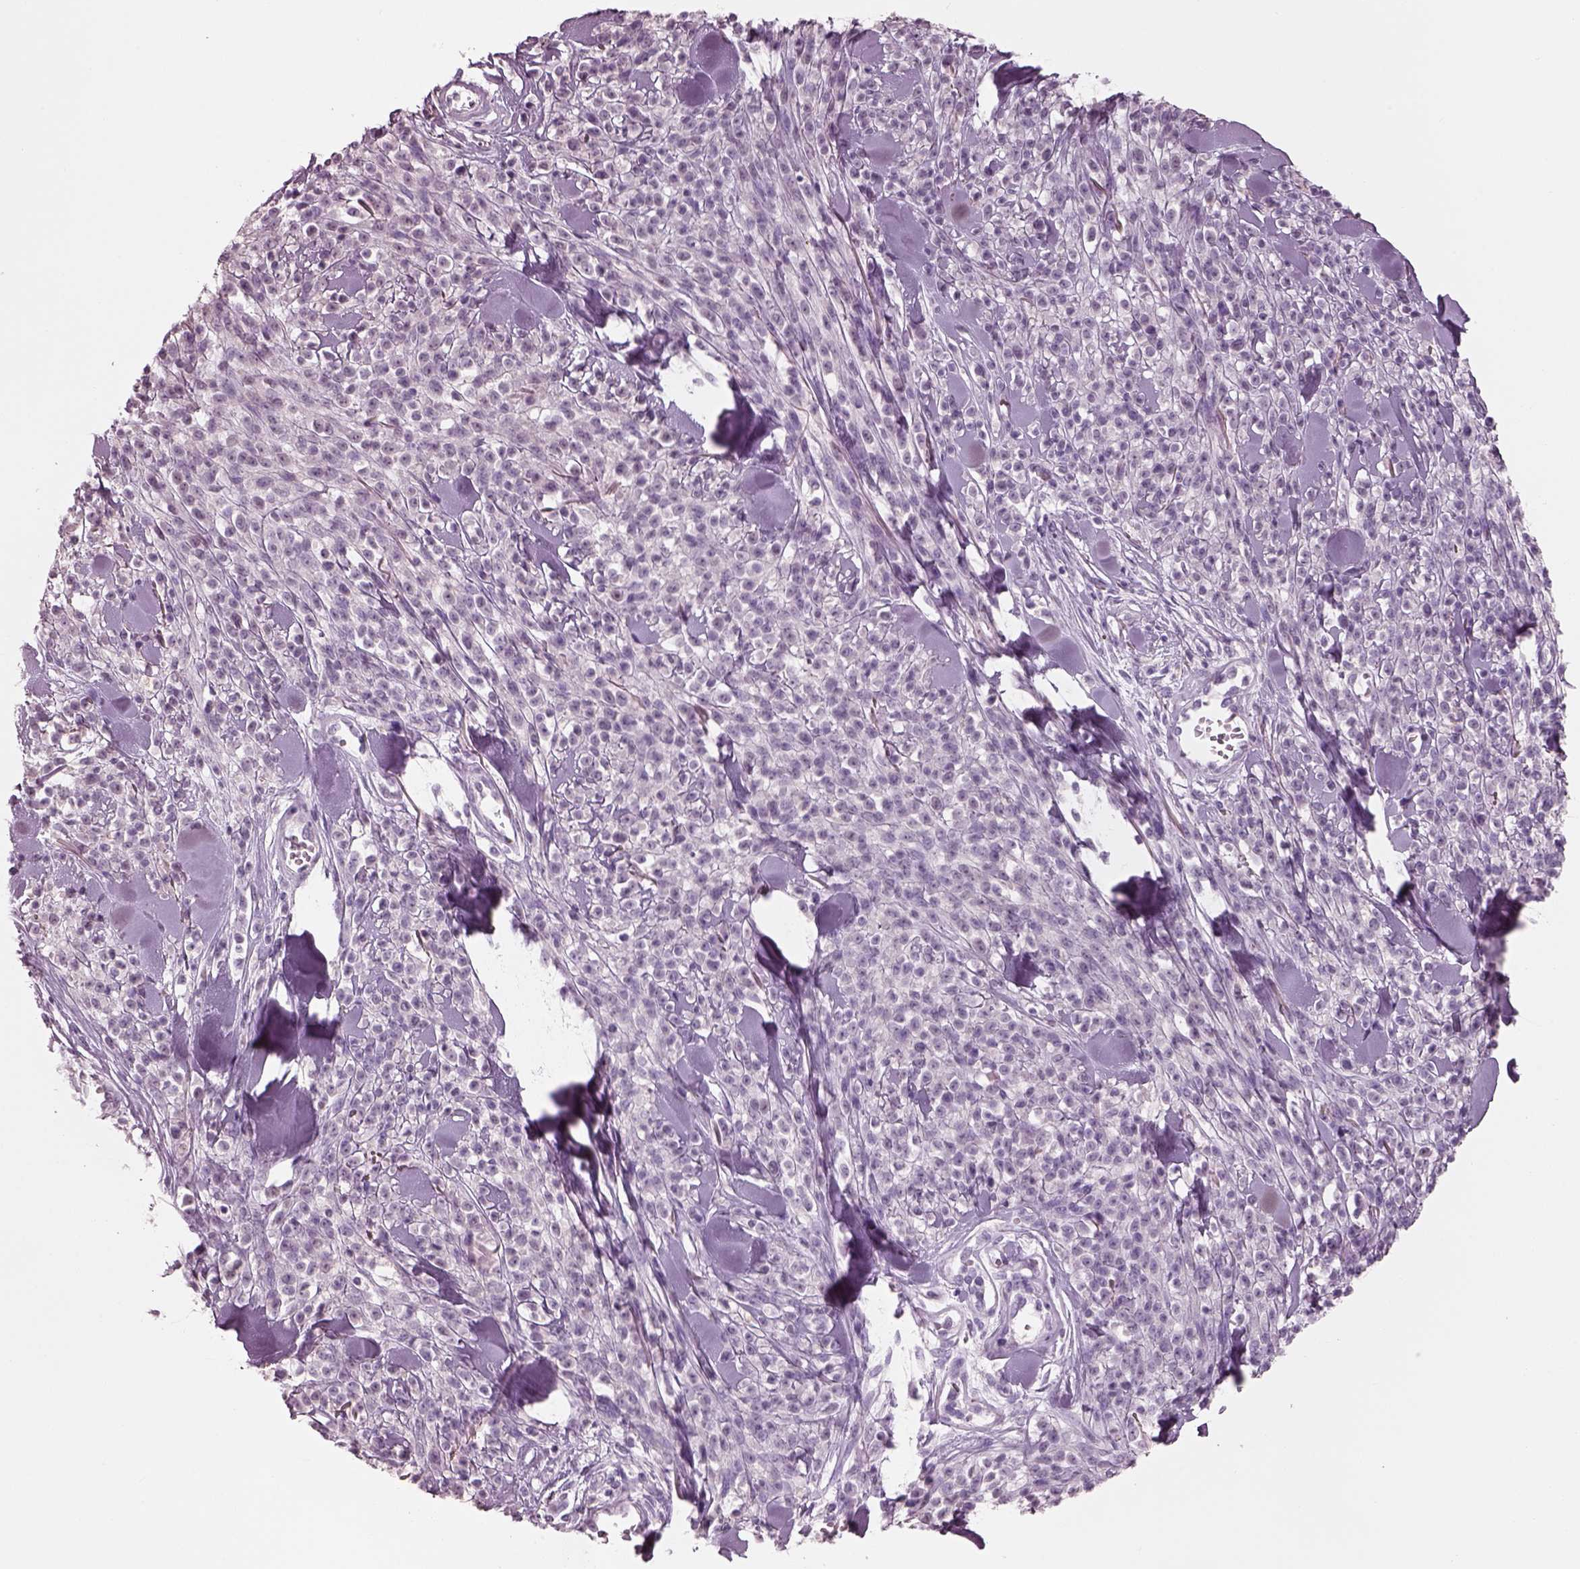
{"staining": {"intensity": "negative", "quantity": "none", "location": "none"}, "tissue": "melanoma", "cell_type": "Tumor cells", "image_type": "cancer", "snomed": [{"axis": "morphology", "description": "Malignant melanoma, NOS"}, {"axis": "topography", "description": "Skin"}, {"axis": "topography", "description": "Skin of trunk"}], "caption": "This micrograph is of melanoma stained with immunohistochemistry (IHC) to label a protein in brown with the nuclei are counter-stained blue. There is no positivity in tumor cells.", "gene": "SLC27A2", "patient": {"sex": "male", "age": 74}}